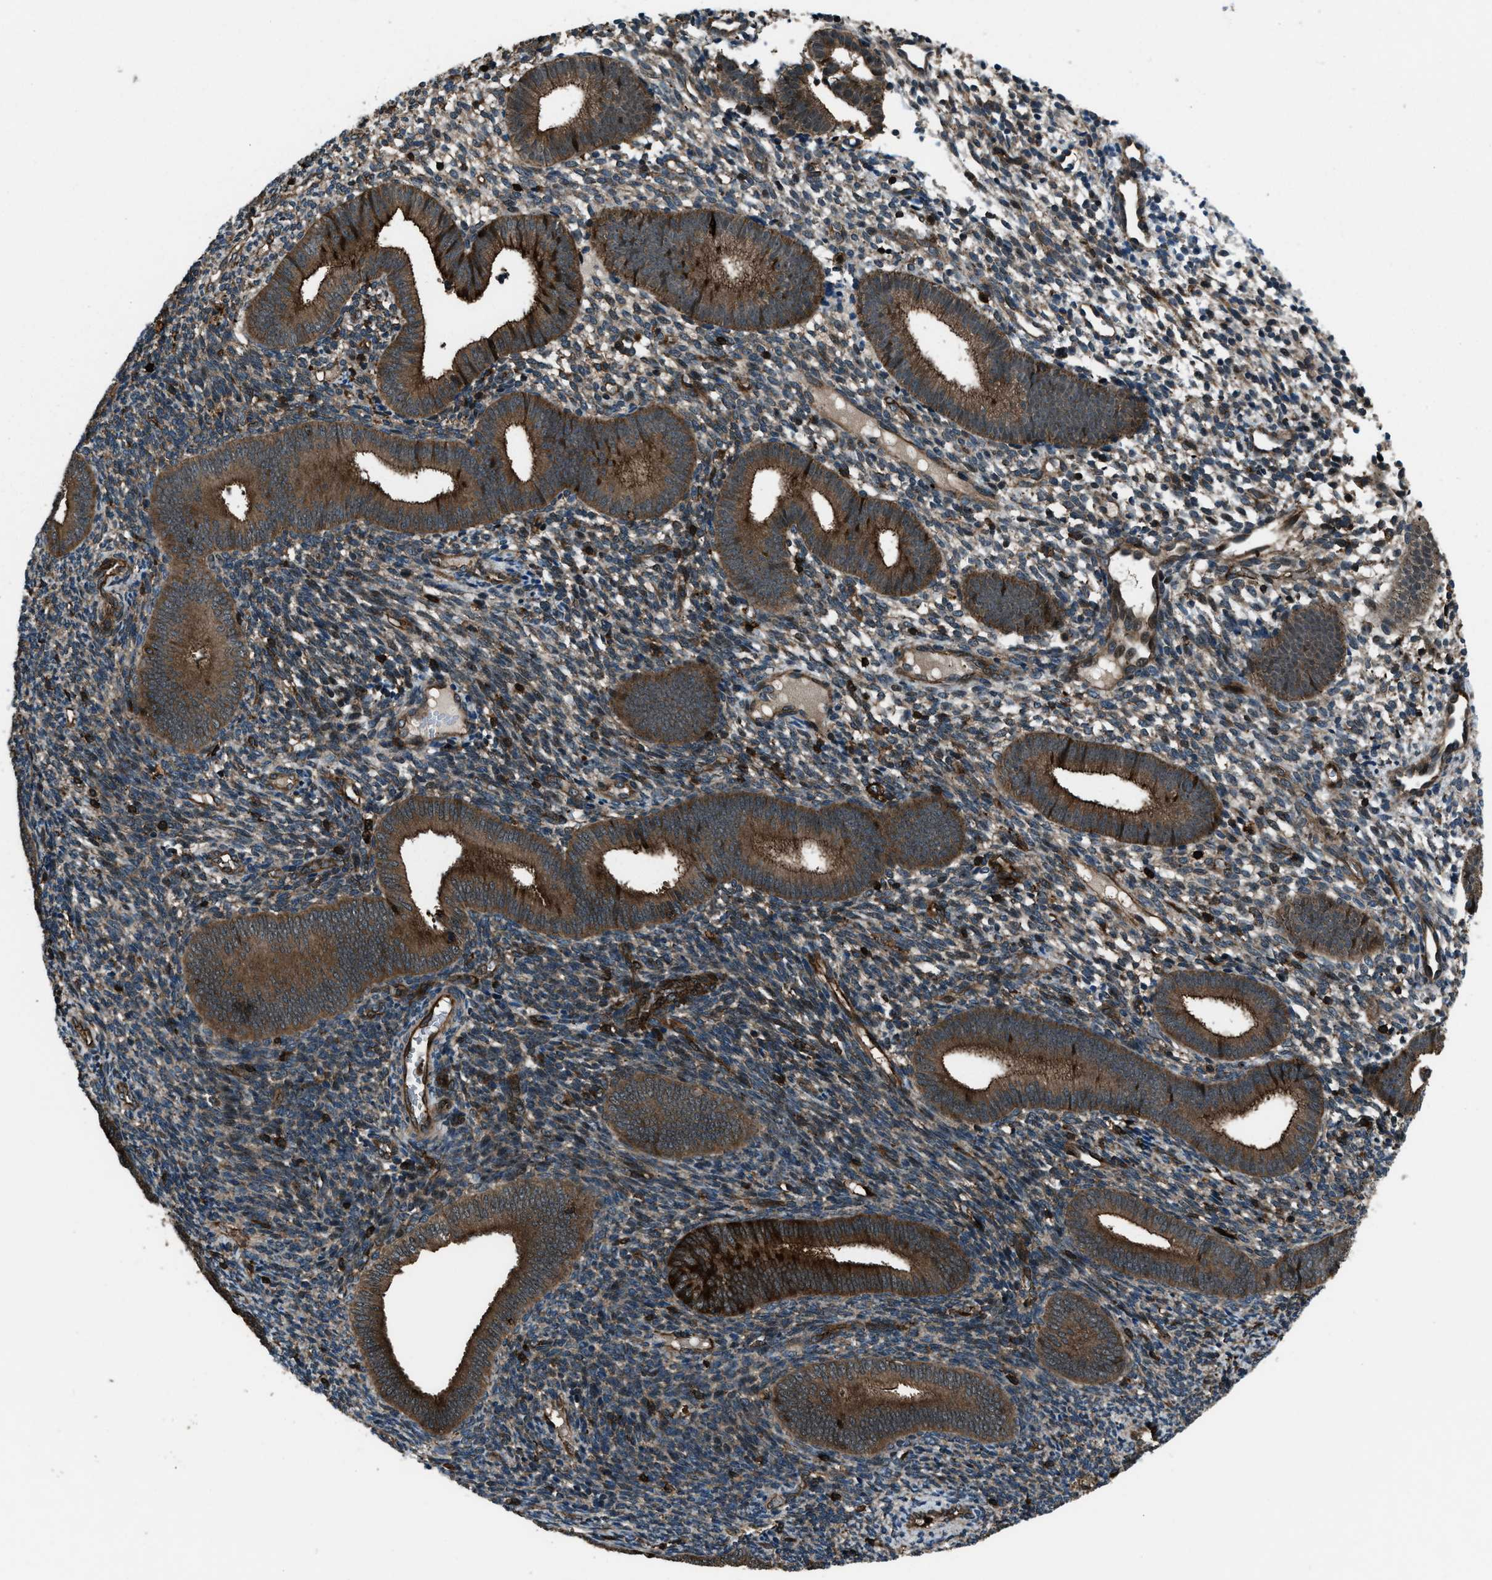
{"staining": {"intensity": "moderate", "quantity": ">75%", "location": "cytoplasmic/membranous"}, "tissue": "endometrium", "cell_type": "Cells in endometrial stroma", "image_type": "normal", "snomed": [{"axis": "morphology", "description": "Normal tissue, NOS"}, {"axis": "topography", "description": "Uterus"}, {"axis": "topography", "description": "Endometrium"}], "caption": "Approximately >75% of cells in endometrial stroma in unremarkable human endometrium demonstrate moderate cytoplasmic/membranous protein expression as visualized by brown immunohistochemical staining.", "gene": "SNX30", "patient": {"sex": "female", "age": 33}}